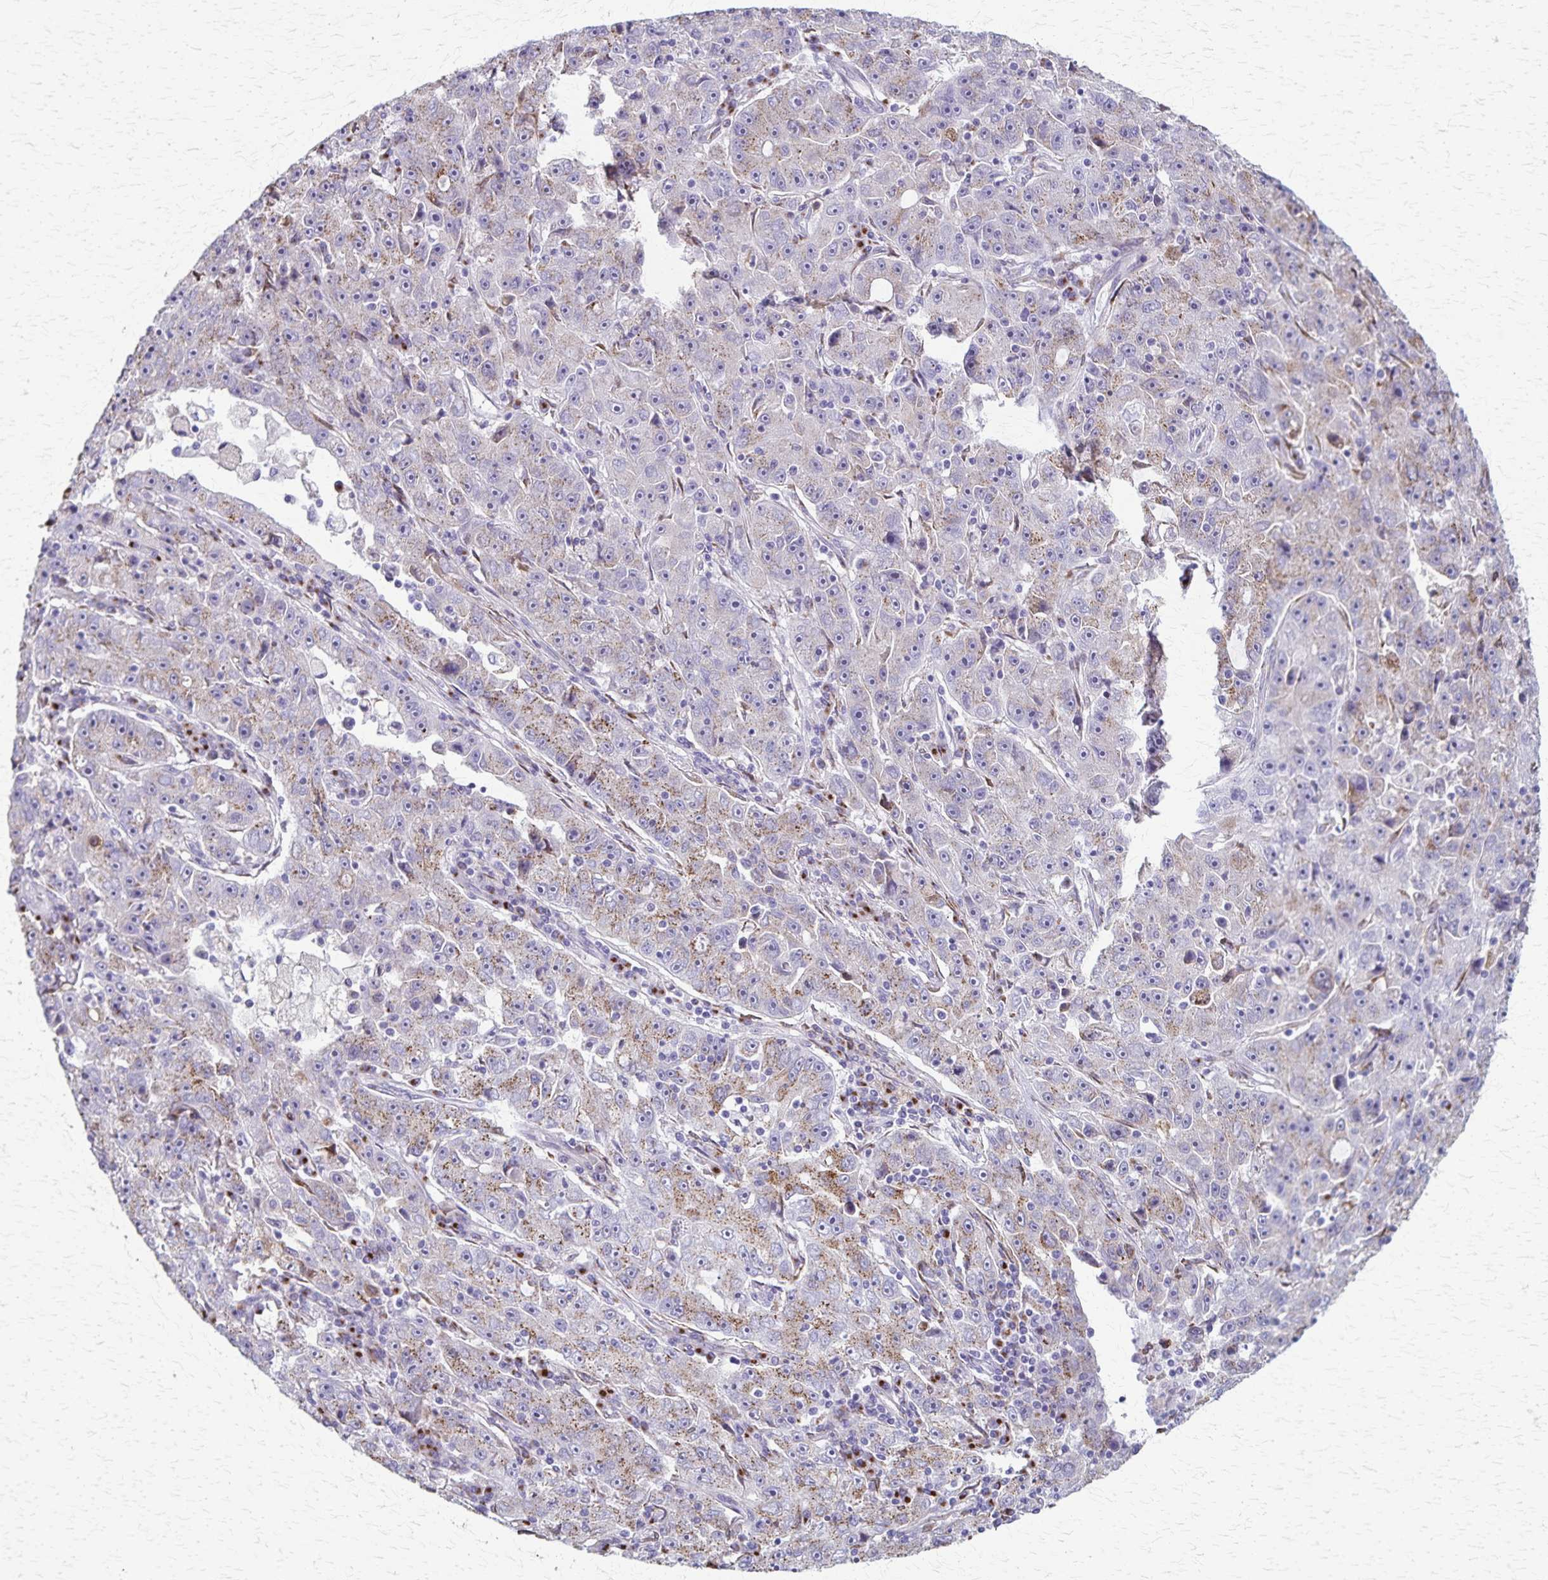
{"staining": {"intensity": "negative", "quantity": "none", "location": "none"}, "tissue": "lung cancer", "cell_type": "Tumor cells", "image_type": "cancer", "snomed": [{"axis": "morphology", "description": "Normal morphology"}, {"axis": "morphology", "description": "Adenocarcinoma, NOS"}, {"axis": "topography", "description": "Lymph node"}, {"axis": "topography", "description": "Lung"}], "caption": "This is an IHC photomicrograph of human lung adenocarcinoma. There is no expression in tumor cells.", "gene": "MCFD2", "patient": {"sex": "female", "age": 57}}